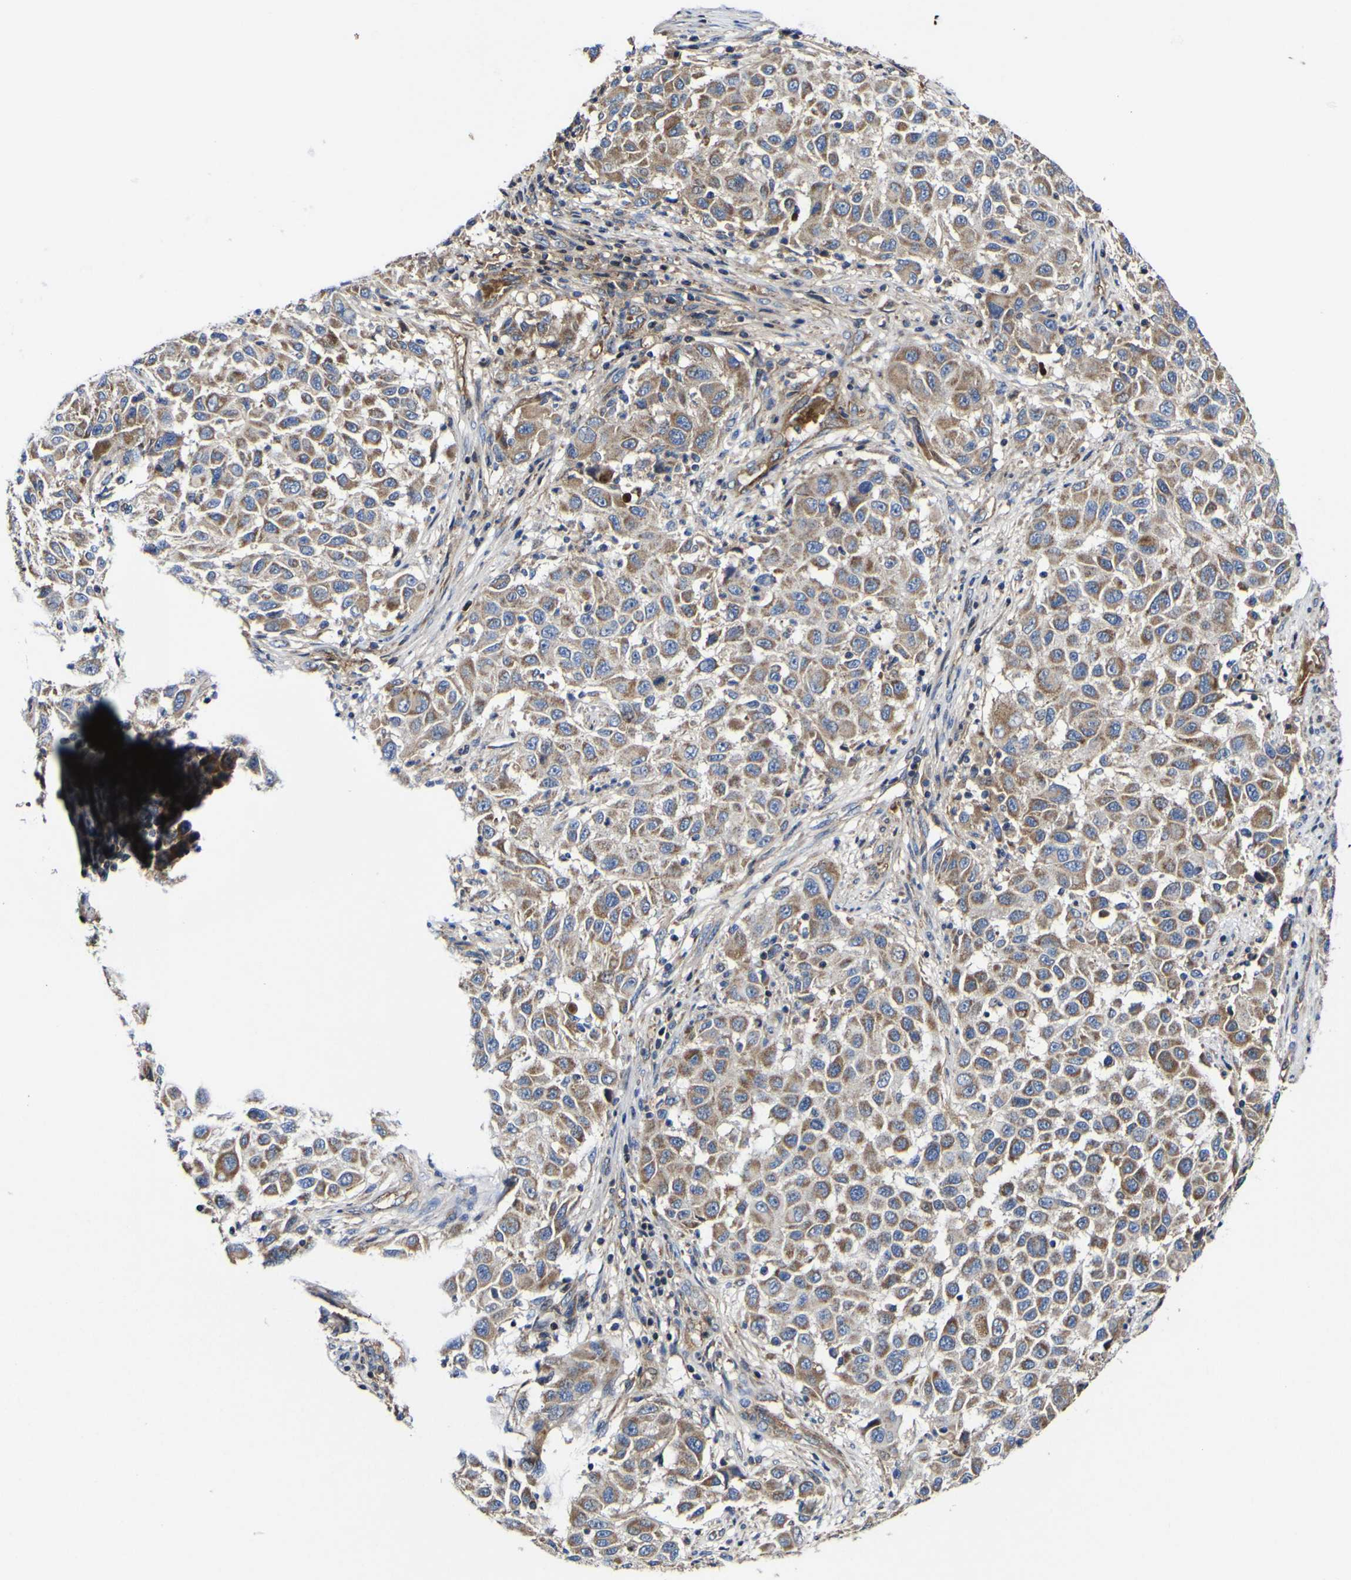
{"staining": {"intensity": "moderate", "quantity": ">75%", "location": "cytoplasmic/membranous"}, "tissue": "melanoma", "cell_type": "Tumor cells", "image_type": "cancer", "snomed": [{"axis": "morphology", "description": "Malignant melanoma, Metastatic site"}, {"axis": "topography", "description": "Lymph node"}], "caption": "Immunohistochemistry (IHC) image of melanoma stained for a protein (brown), which reveals medium levels of moderate cytoplasmic/membranous positivity in about >75% of tumor cells.", "gene": "CCDC90B", "patient": {"sex": "male", "age": 61}}